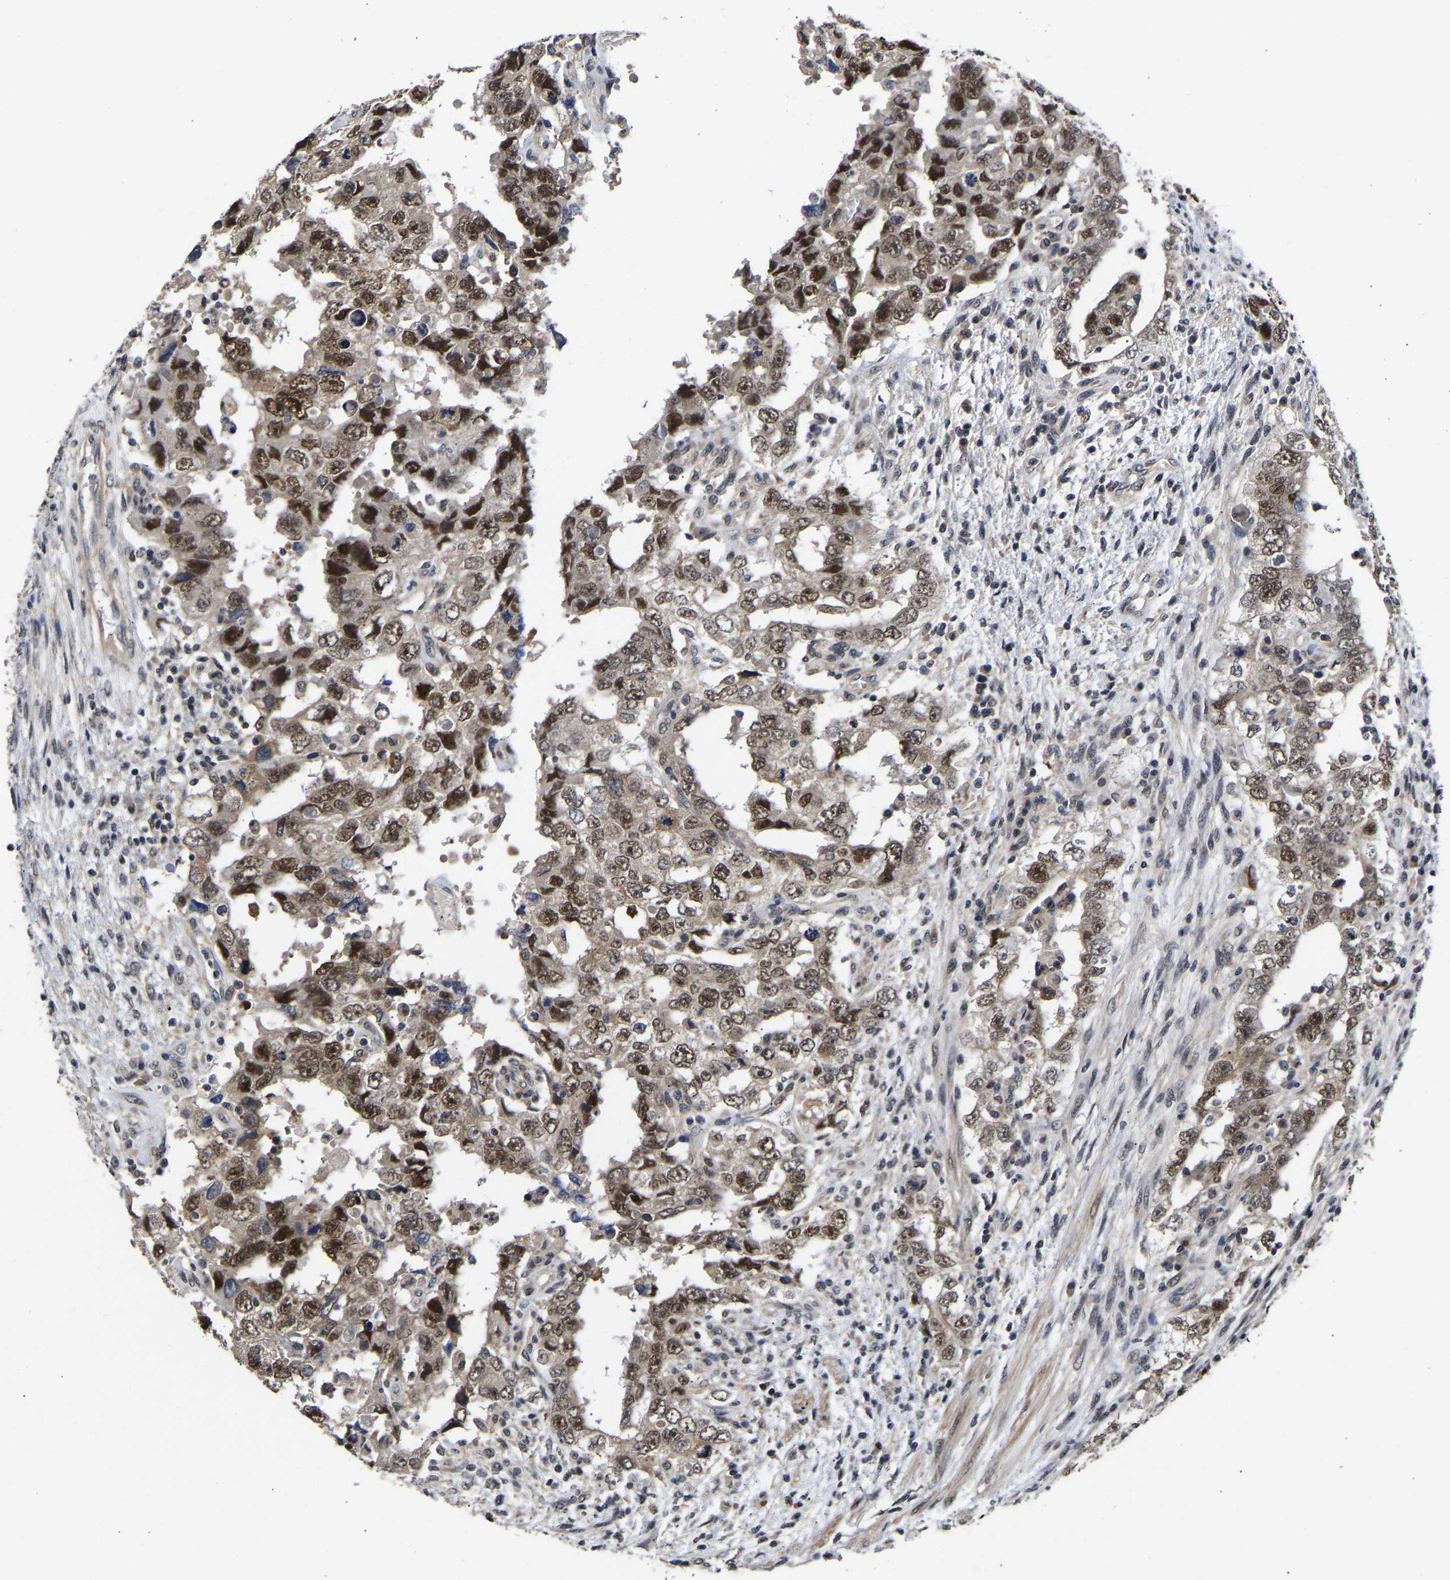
{"staining": {"intensity": "strong", "quantity": "25%-75%", "location": "nuclear"}, "tissue": "testis cancer", "cell_type": "Tumor cells", "image_type": "cancer", "snomed": [{"axis": "morphology", "description": "Carcinoma, Embryonal, NOS"}, {"axis": "topography", "description": "Testis"}], "caption": "High-magnification brightfield microscopy of embryonal carcinoma (testis) stained with DAB (3,3'-diaminobenzidine) (brown) and counterstained with hematoxylin (blue). tumor cells exhibit strong nuclear expression is present in approximately25%-75% of cells. (brown staining indicates protein expression, while blue staining denotes nuclei).", "gene": "METTL16", "patient": {"sex": "male", "age": 26}}